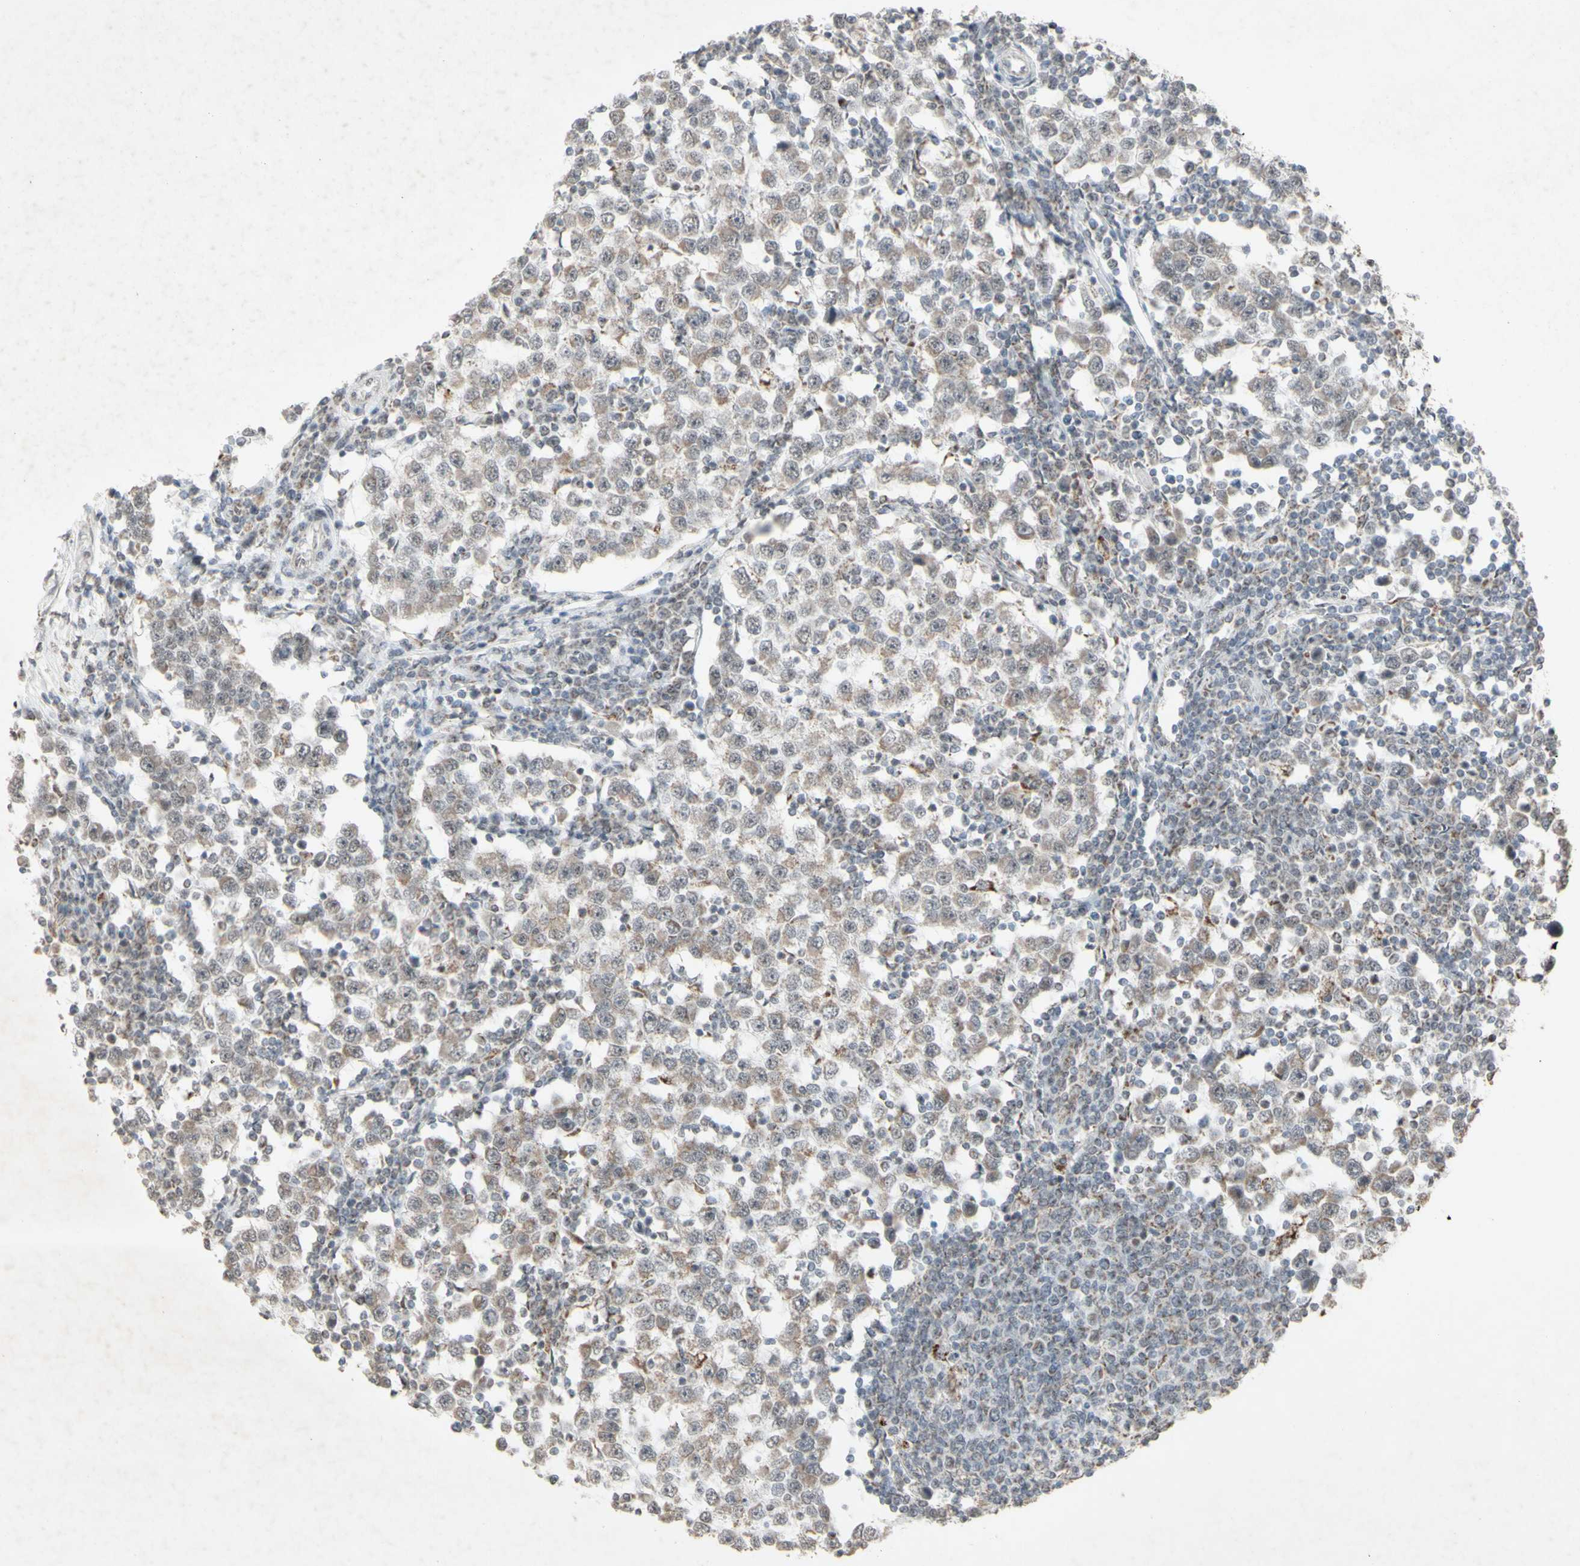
{"staining": {"intensity": "weak", "quantity": ">75%", "location": "cytoplasmic/membranous"}, "tissue": "testis cancer", "cell_type": "Tumor cells", "image_type": "cancer", "snomed": [{"axis": "morphology", "description": "Seminoma, NOS"}, {"axis": "topography", "description": "Testis"}], "caption": "Protein expression analysis of testis seminoma exhibits weak cytoplasmic/membranous expression in about >75% of tumor cells.", "gene": "CENPB", "patient": {"sex": "male", "age": 65}}